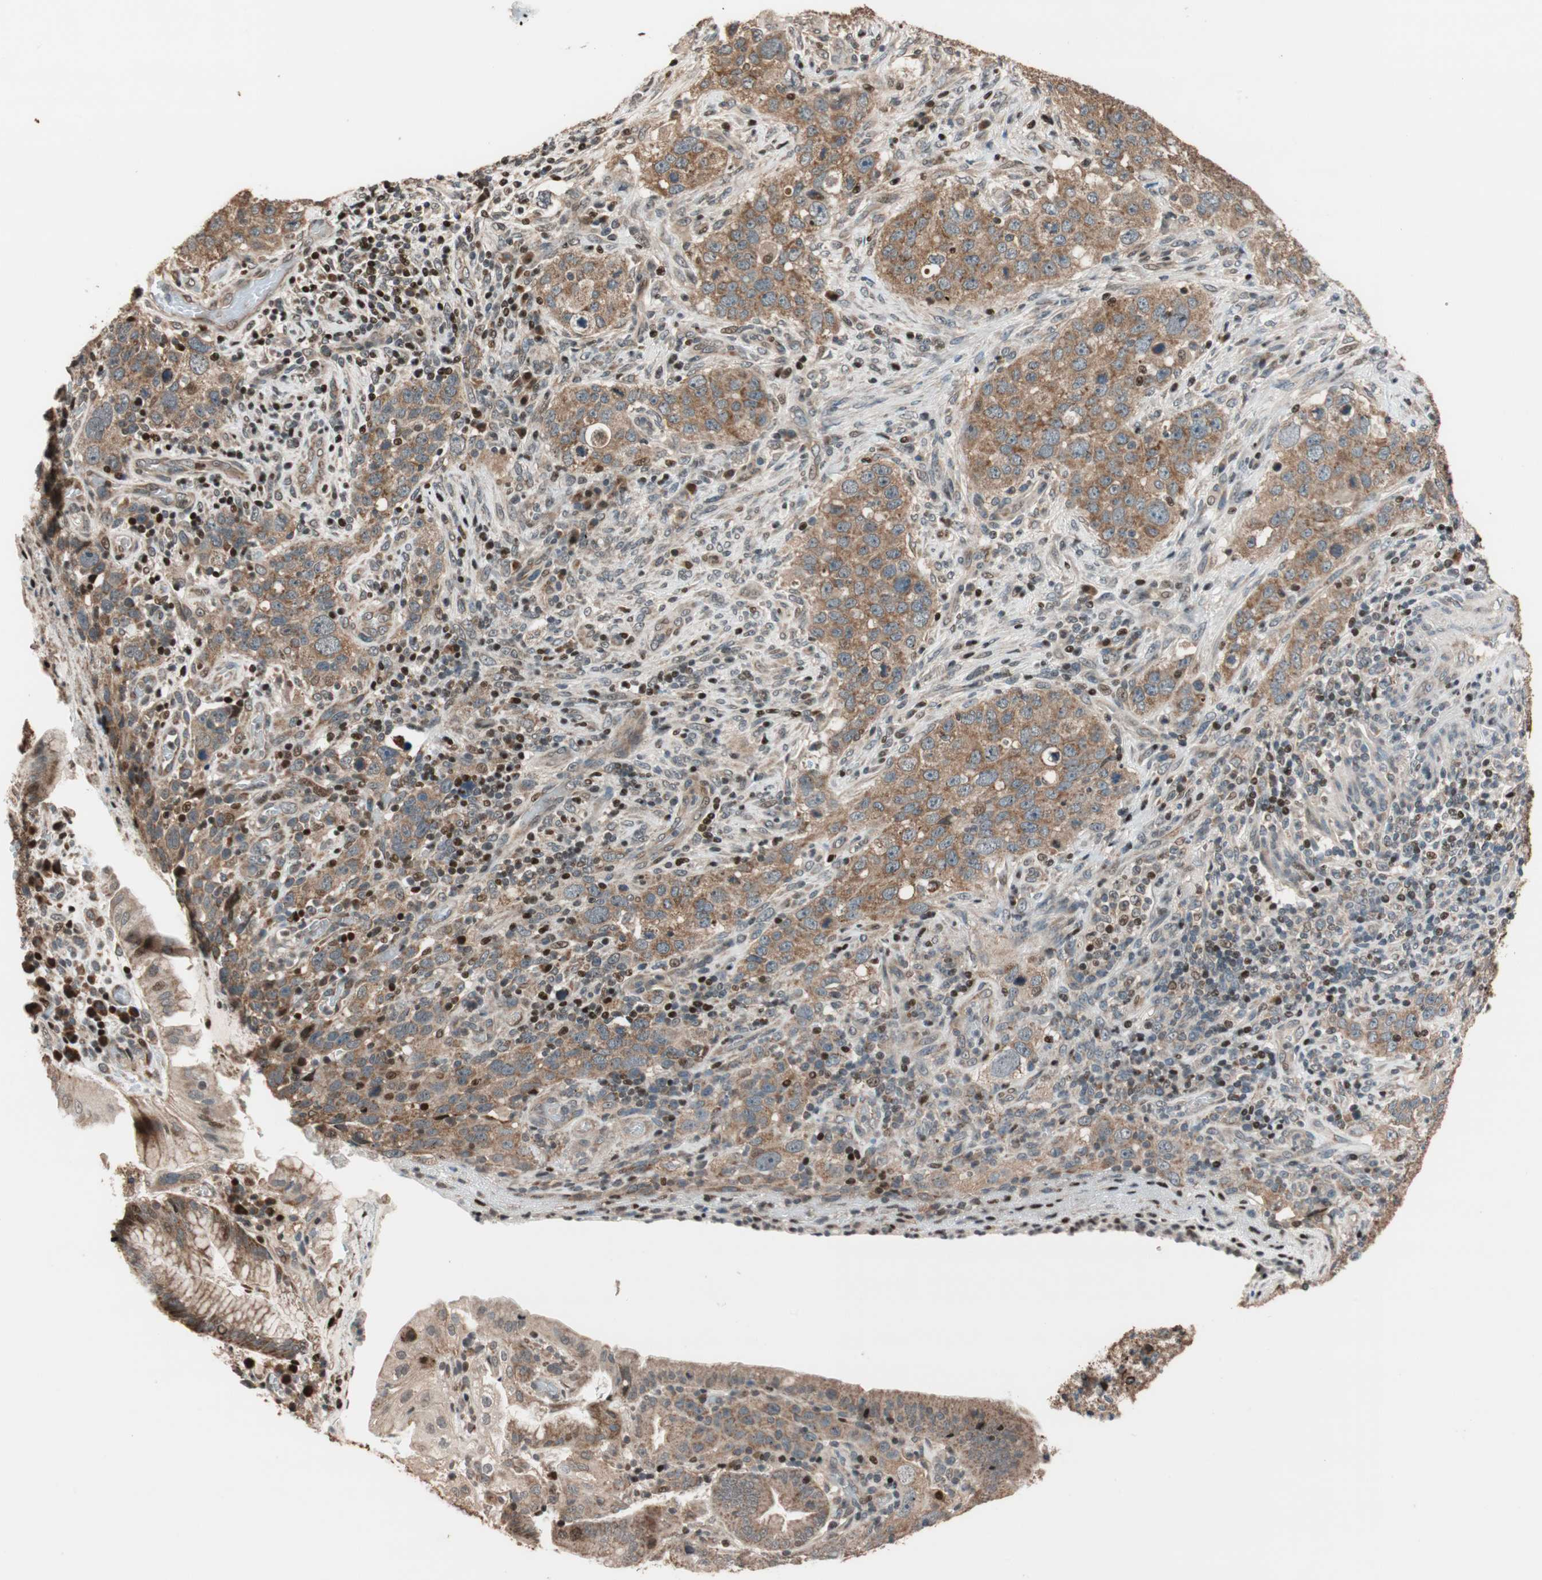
{"staining": {"intensity": "moderate", "quantity": ">75%", "location": "cytoplasmic/membranous"}, "tissue": "stomach cancer", "cell_type": "Tumor cells", "image_type": "cancer", "snomed": [{"axis": "morphology", "description": "Normal tissue, NOS"}, {"axis": "morphology", "description": "Adenocarcinoma, NOS"}, {"axis": "topography", "description": "Stomach"}], "caption": "A micrograph of adenocarcinoma (stomach) stained for a protein exhibits moderate cytoplasmic/membranous brown staining in tumor cells.", "gene": "HECW1", "patient": {"sex": "male", "age": 48}}